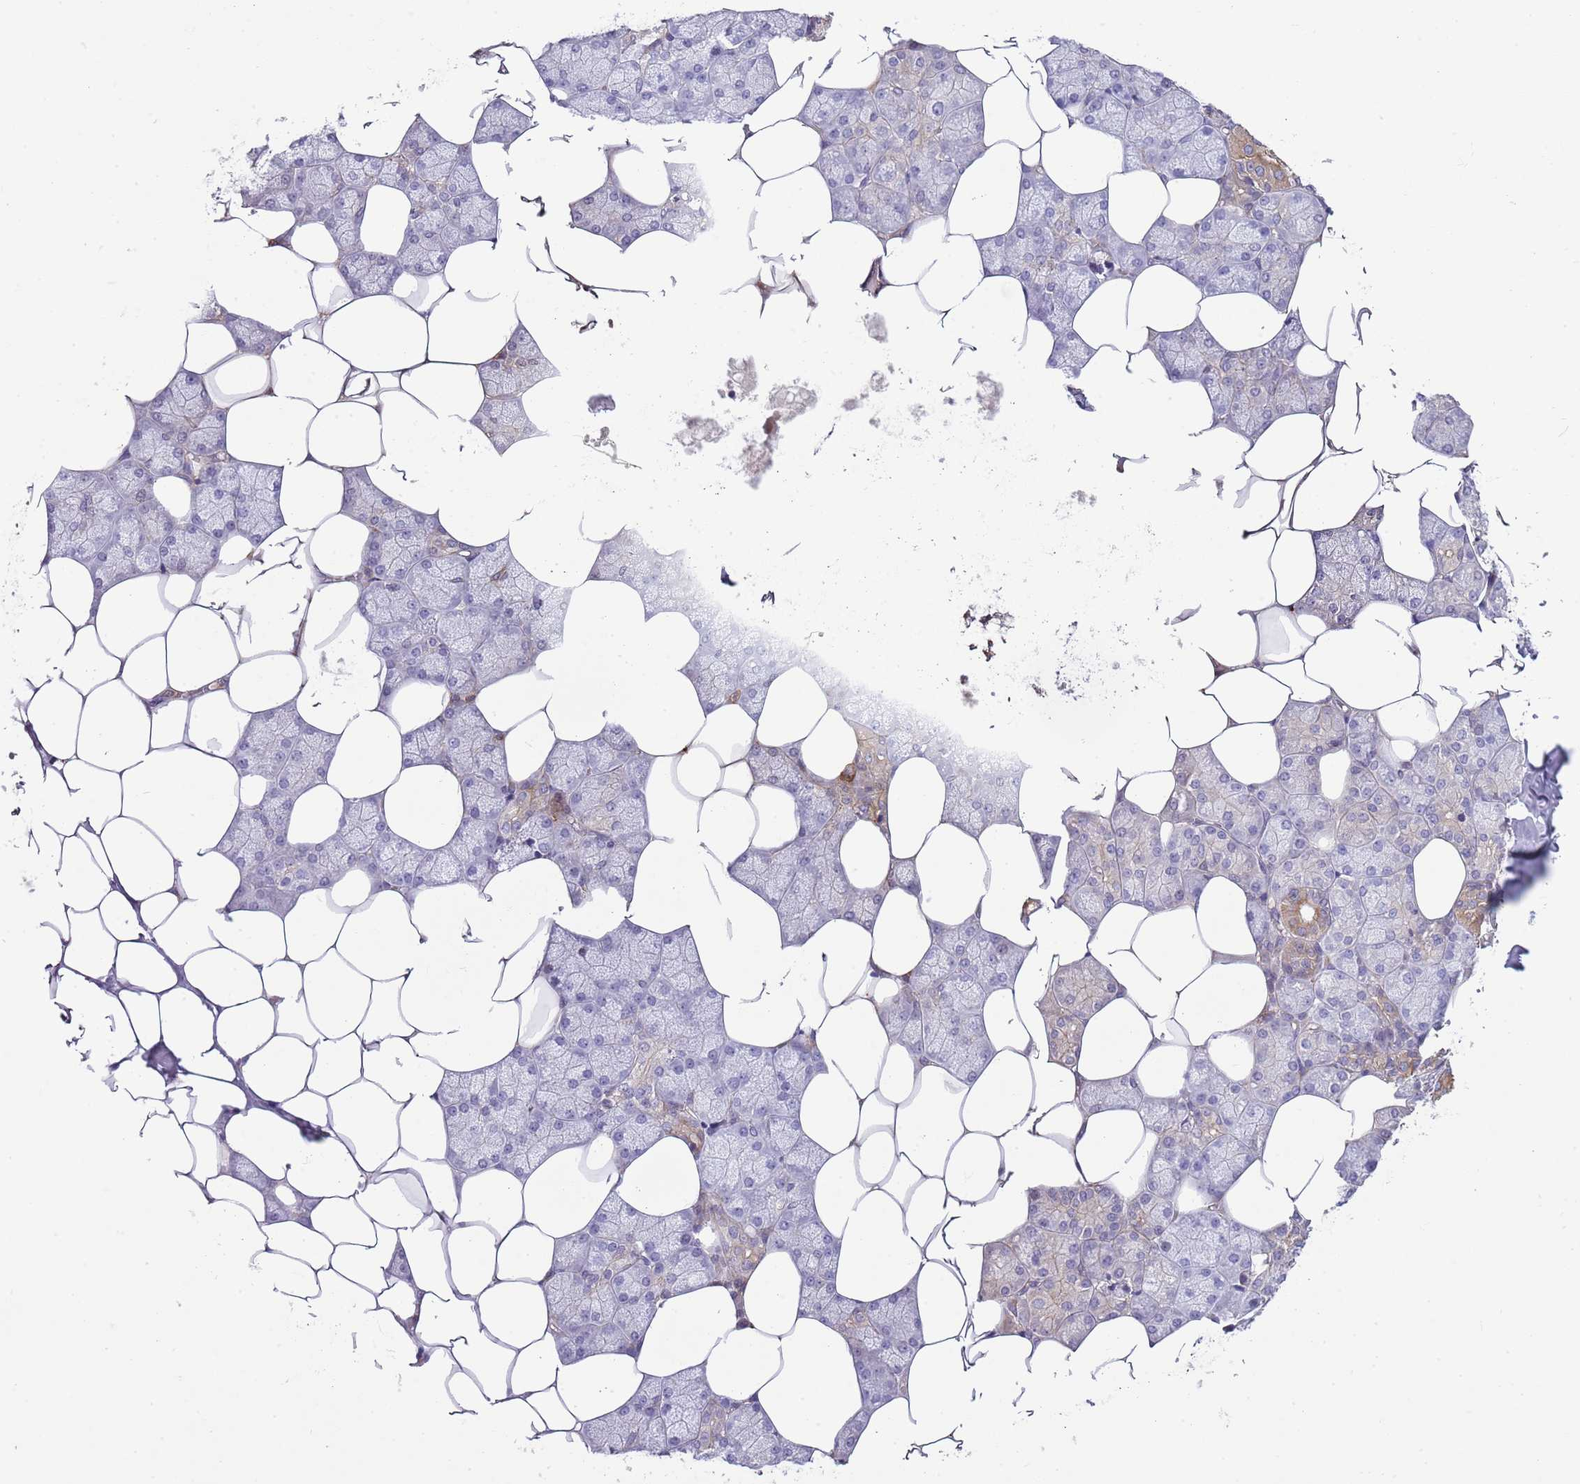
{"staining": {"intensity": "moderate", "quantity": "<25%", "location": "cytoplasmic/membranous"}, "tissue": "salivary gland", "cell_type": "Glandular cells", "image_type": "normal", "snomed": [{"axis": "morphology", "description": "Normal tissue, NOS"}, {"axis": "topography", "description": "Salivary gland"}], "caption": "This micrograph displays immunohistochemistry (IHC) staining of benign human salivary gland, with low moderate cytoplasmic/membranous positivity in approximately <25% of glandular cells.", "gene": "ABHD17C", "patient": {"sex": "male", "age": 62}}